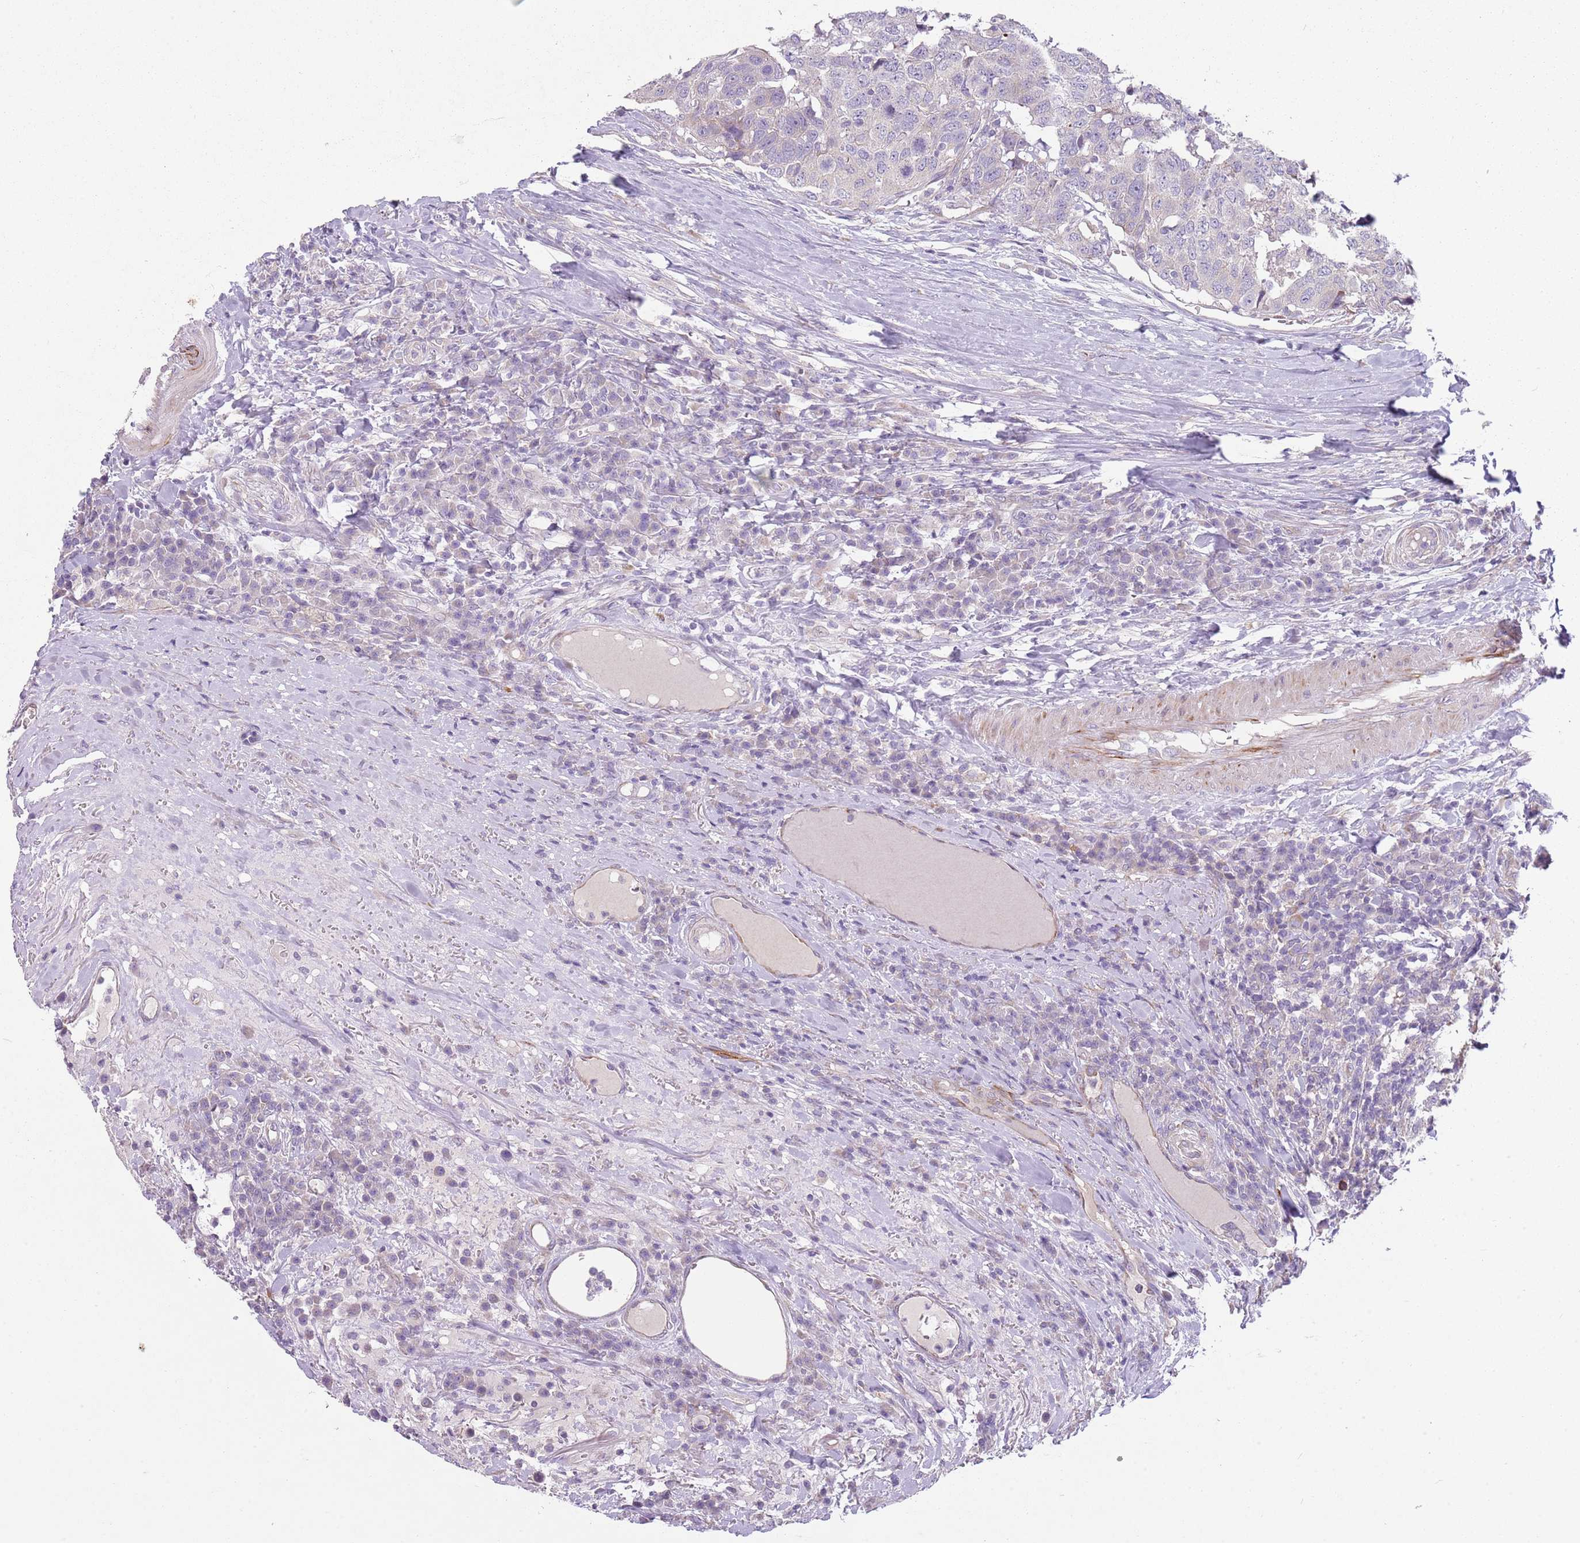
{"staining": {"intensity": "weak", "quantity": "25%-75%", "location": "cytoplasmic/membranous"}, "tissue": "head and neck cancer", "cell_type": "Tumor cells", "image_type": "cancer", "snomed": [{"axis": "morphology", "description": "Squamous cell carcinoma, NOS"}, {"axis": "topography", "description": "Head-Neck"}], "caption": "Immunohistochemical staining of human head and neck cancer (squamous cell carcinoma) shows weak cytoplasmic/membranous protein staining in approximately 25%-75% of tumor cells. The protein is shown in brown color, while the nuclei are stained blue.", "gene": "ZNF583", "patient": {"sex": "male", "age": 66}}